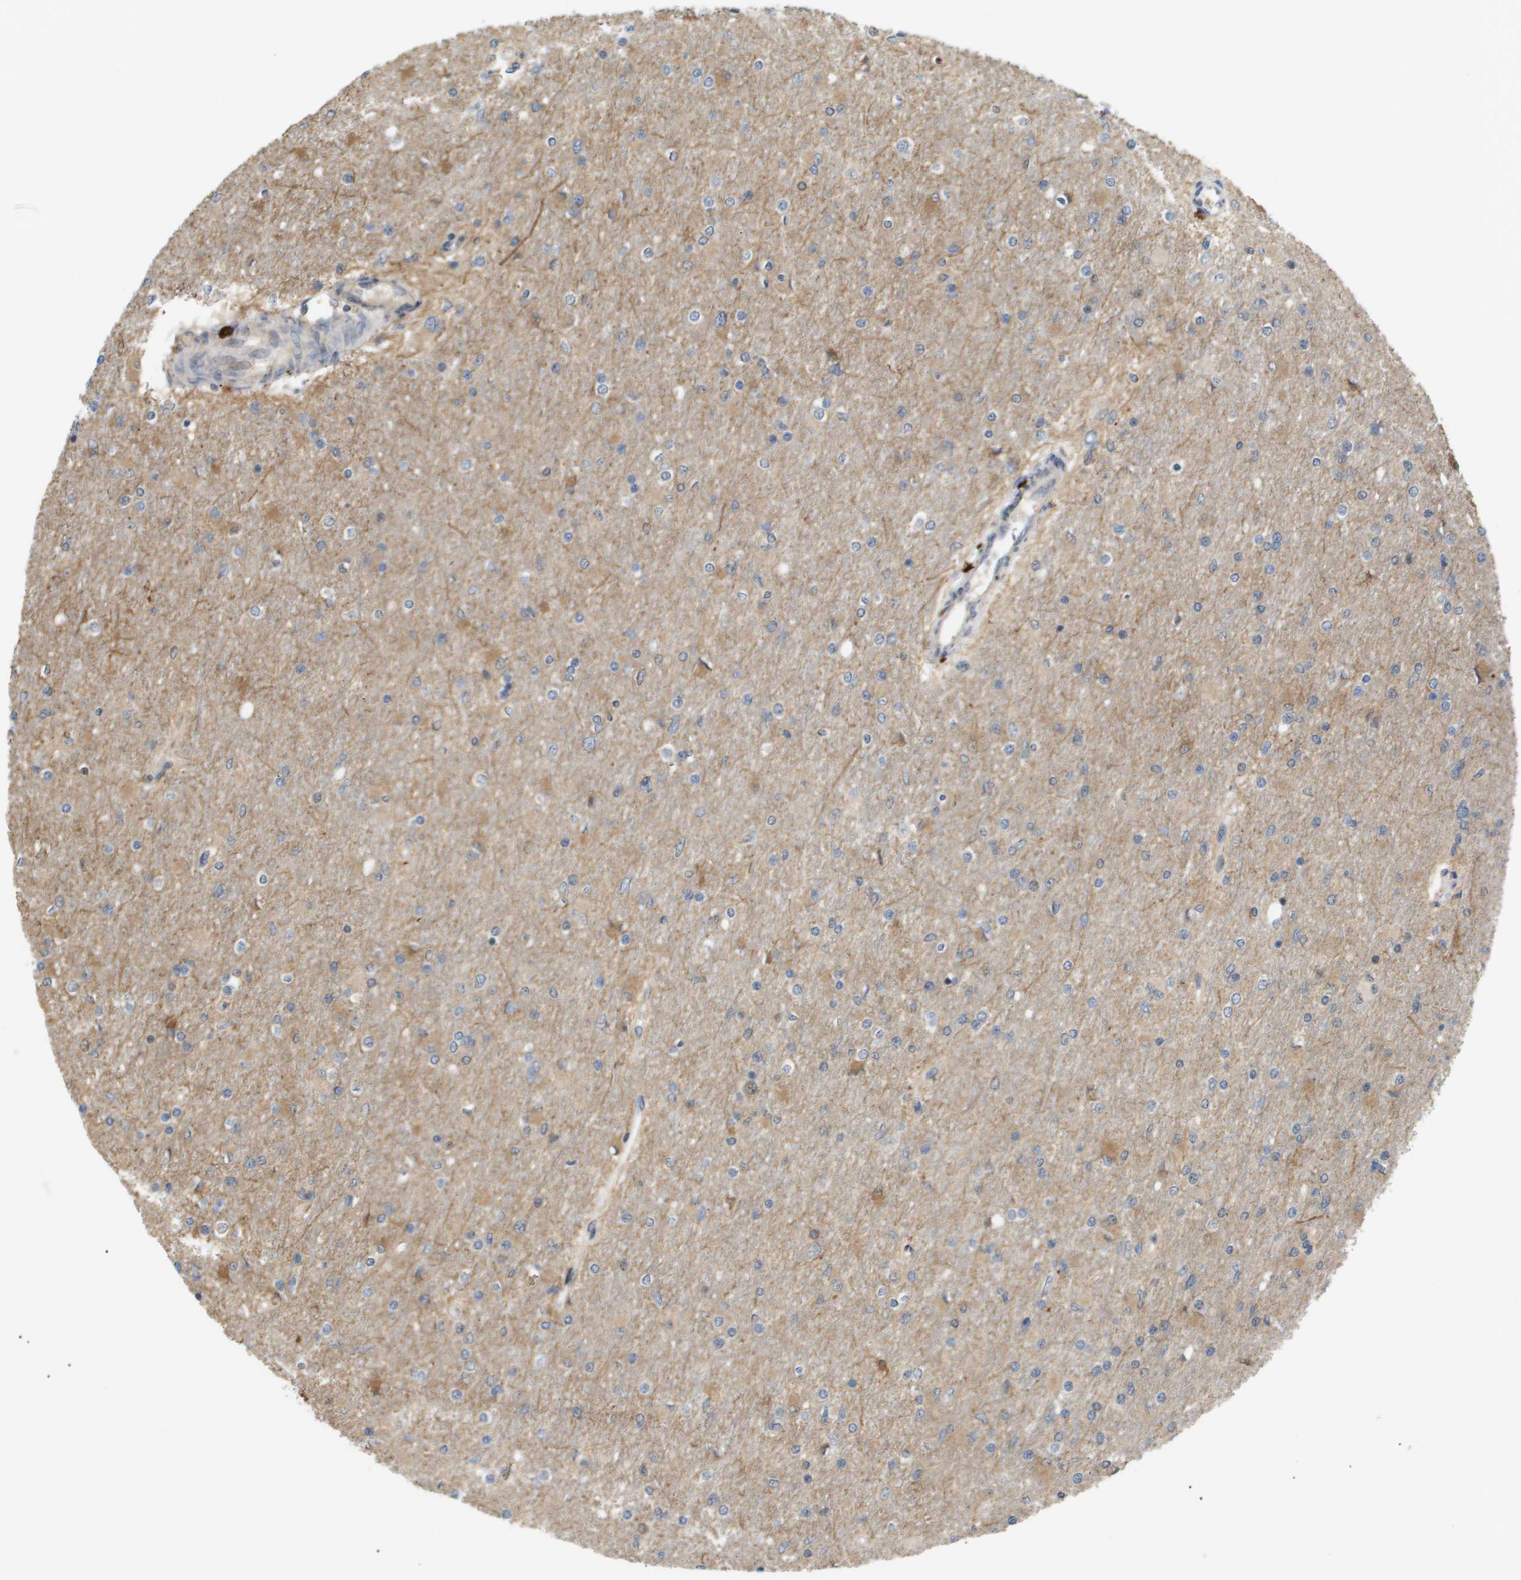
{"staining": {"intensity": "negative", "quantity": "none", "location": "none"}, "tissue": "glioma", "cell_type": "Tumor cells", "image_type": "cancer", "snomed": [{"axis": "morphology", "description": "Glioma, malignant, High grade"}, {"axis": "topography", "description": "Cerebral cortex"}], "caption": "Micrograph shows no significant protein expression in tumor cells of glioma.", "gene": "PDGFB", "patient": {"sex": "female", "age": 36}}